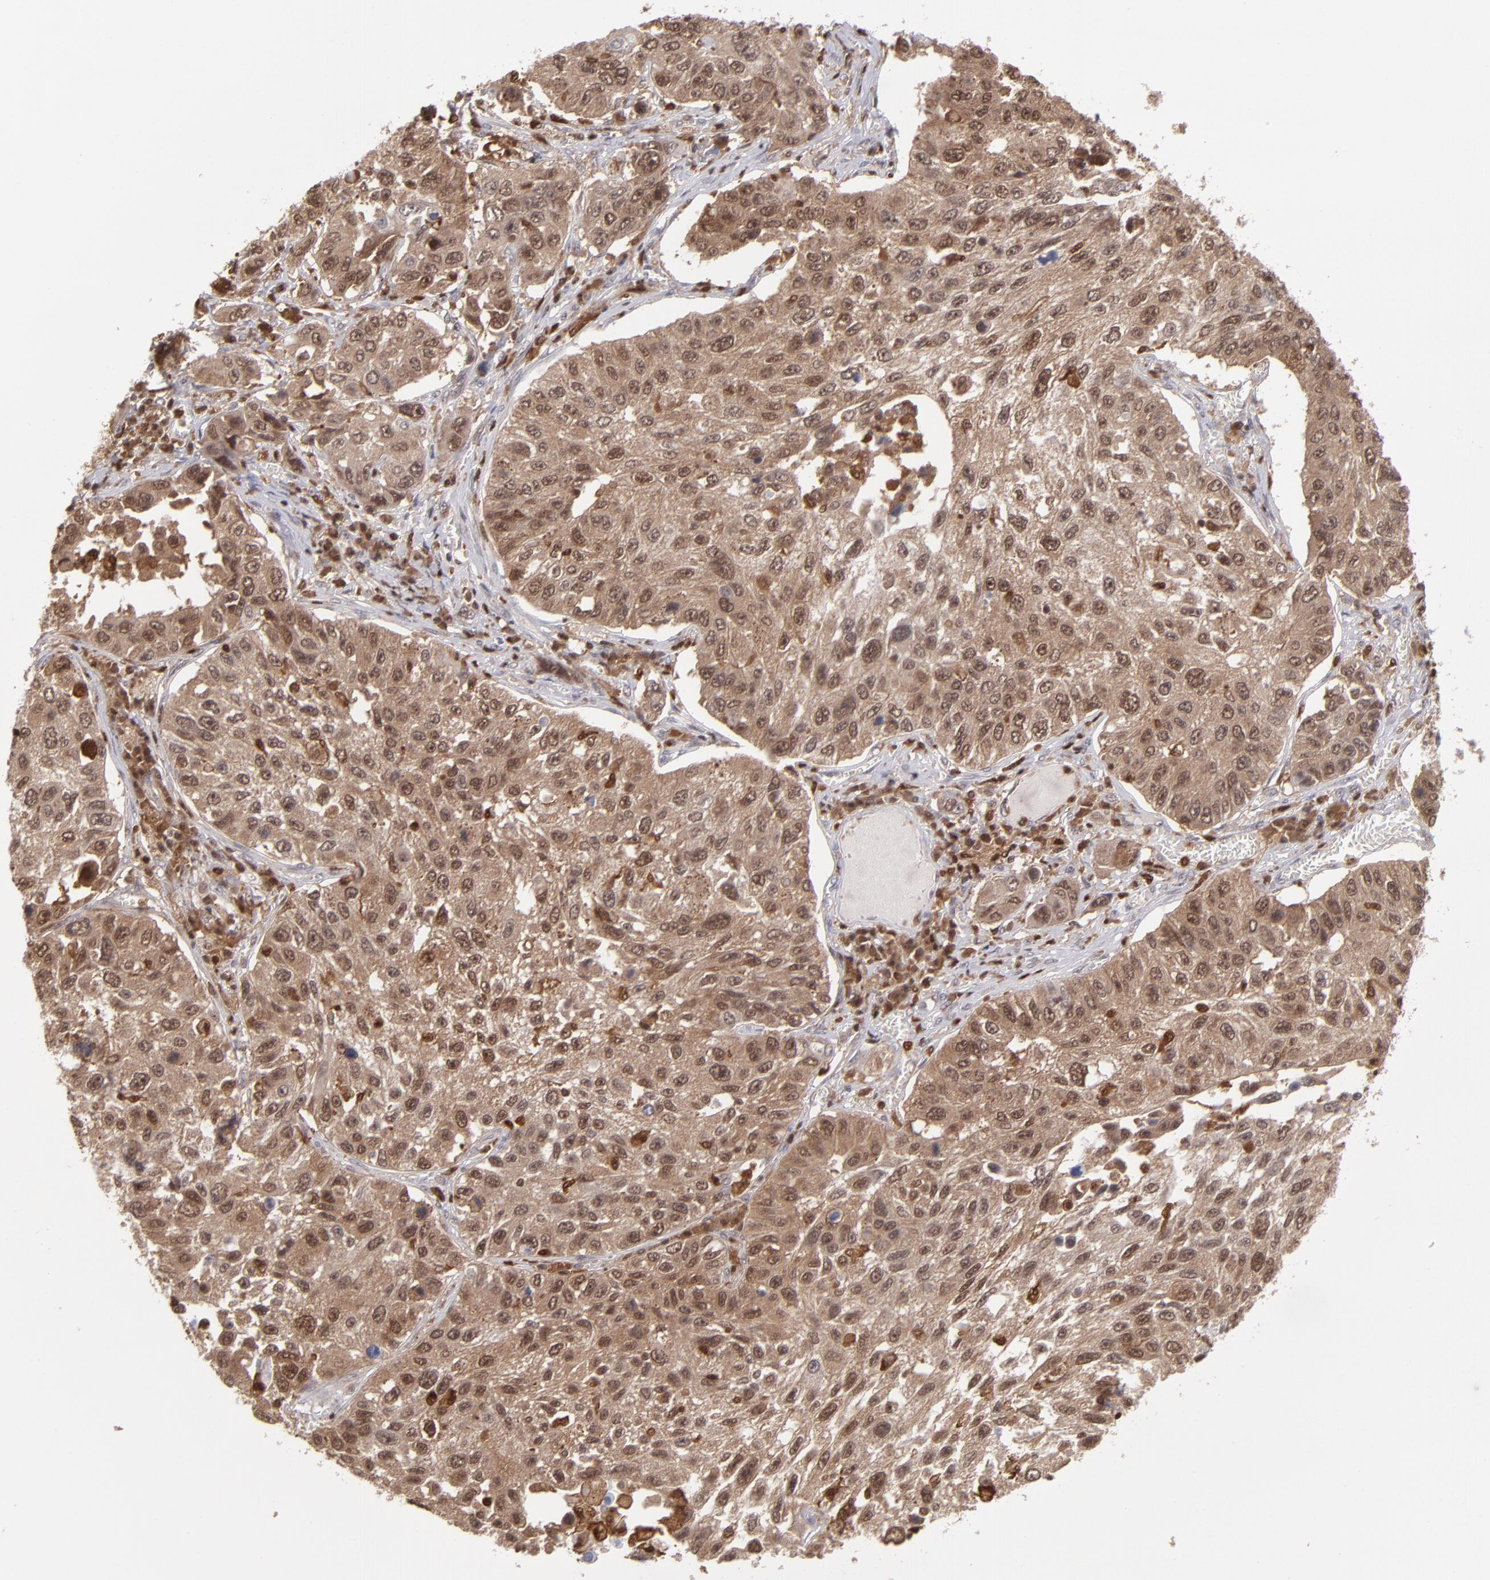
{"staining": {"intensity": "moderate", "quantity": ">75%", "location": "cytoplasmic/membranous,nuclear"}, "tissue": "lung cancer", "cell_type": "Tumor cells", "image_type": "cancer", "snomed": [{"axis": "morphology", "description": "Squamous cell carcinoma, NOS"}, {"axis": "topography", "description": "Lung"}], "caption": "Tumor cells exhibit medium levels of moderate cytoplasmic/membranous and nuclear expression in about >75% of cells in human squamous cell carcinoma (lung). (DAB = brown stain, brightfield microscopy at high magnification).", "gene": "GRB2", "patient": {"sex": "male", "age": 71}}